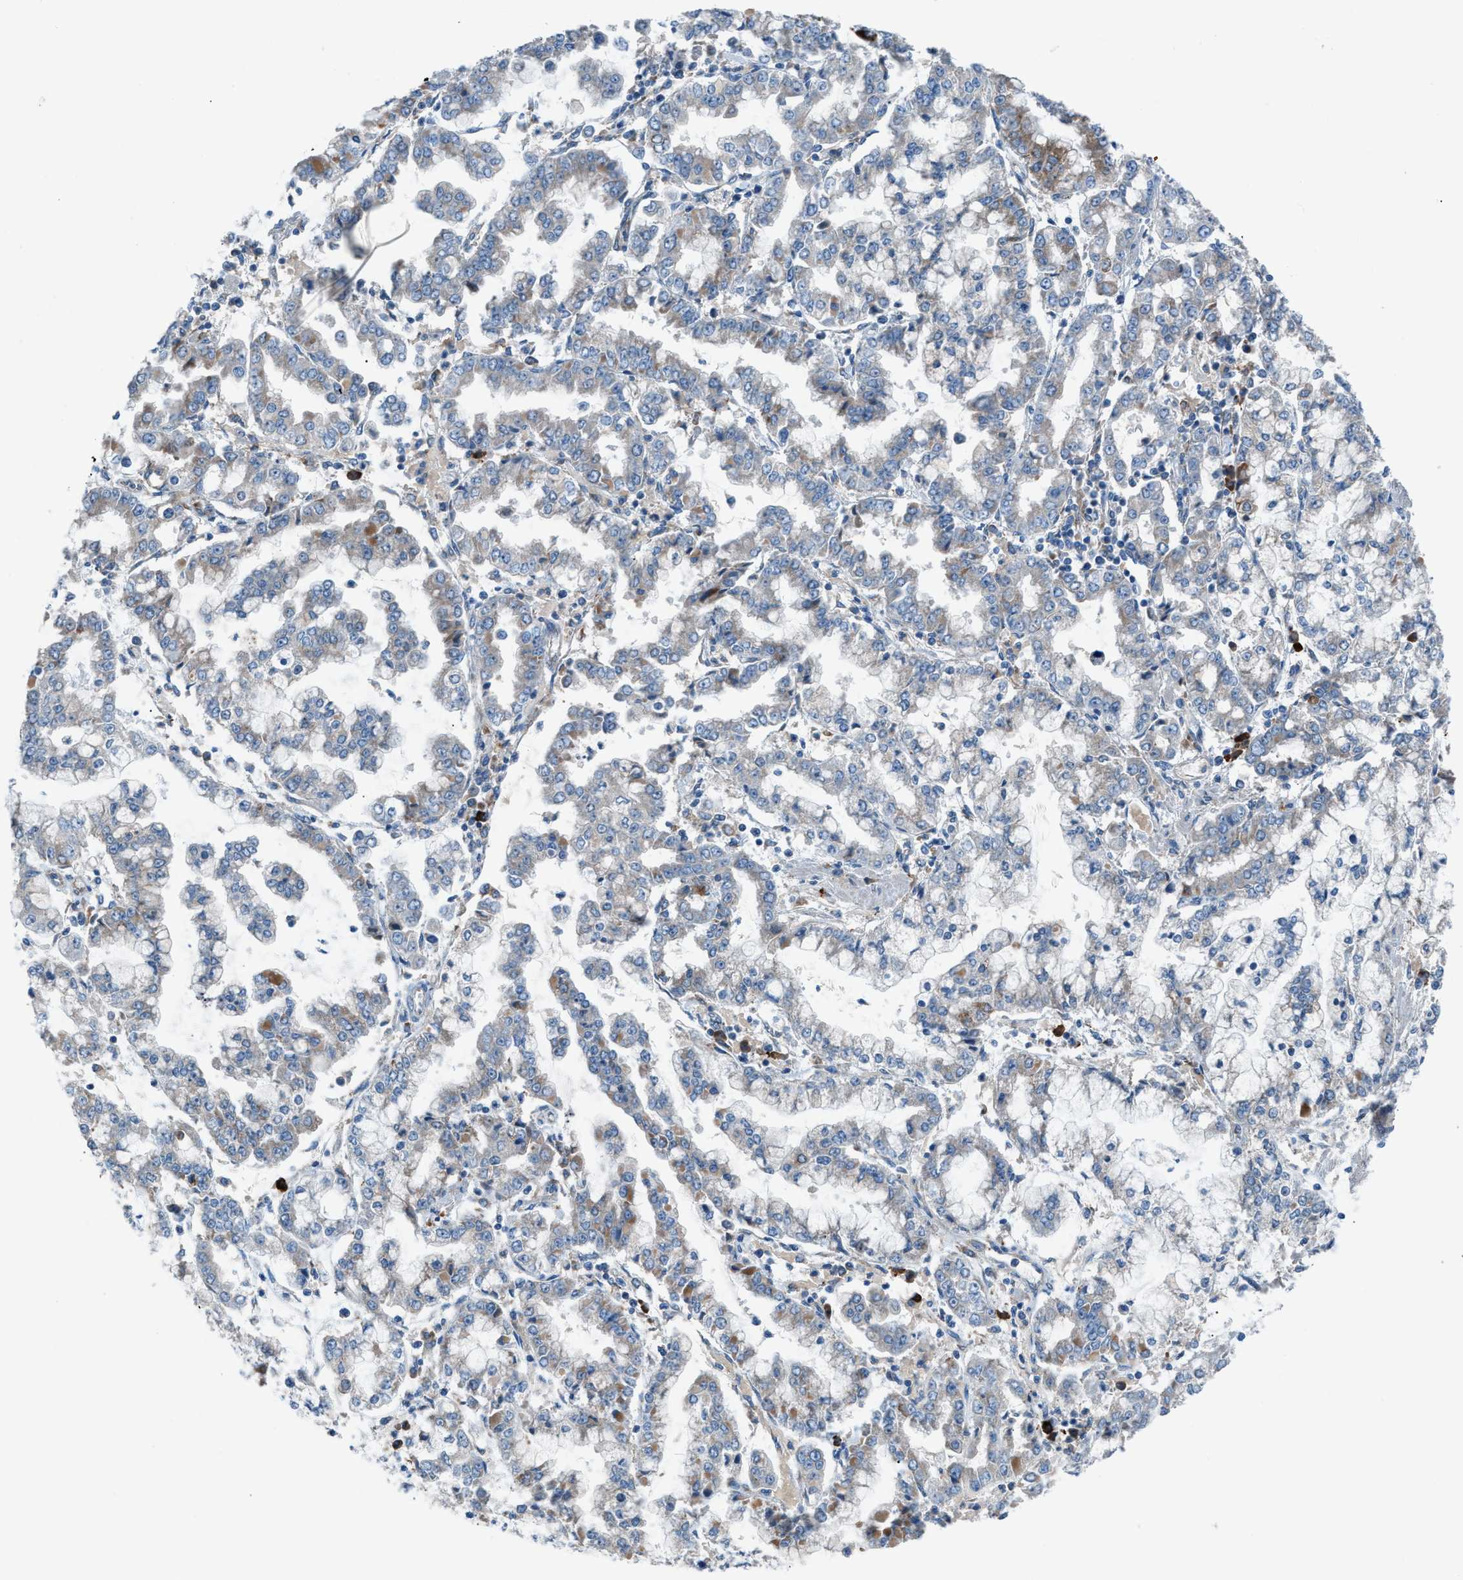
{"staining": {"intensity": "moderate", "quantity": "<25%", "location": "cytoplasmic/membranous"}, "tissue": "stomach cancer", "cell_type": "Tumor cells", "image_type": "cancer", "snomed": [{"axis": "morphology", "description": "Adenocarcinoma, NOS"}, {"axis": "topography", "description": "Stomach"}], "caption": "Immunohistochemical staining of stomach adenocarcinoma shows low levels of moderate cytoplasmic/membranous staining in approximately <25% of tumor cells.", "gene": "HEG1", "patient": {"sex": "male", "age": 76}}